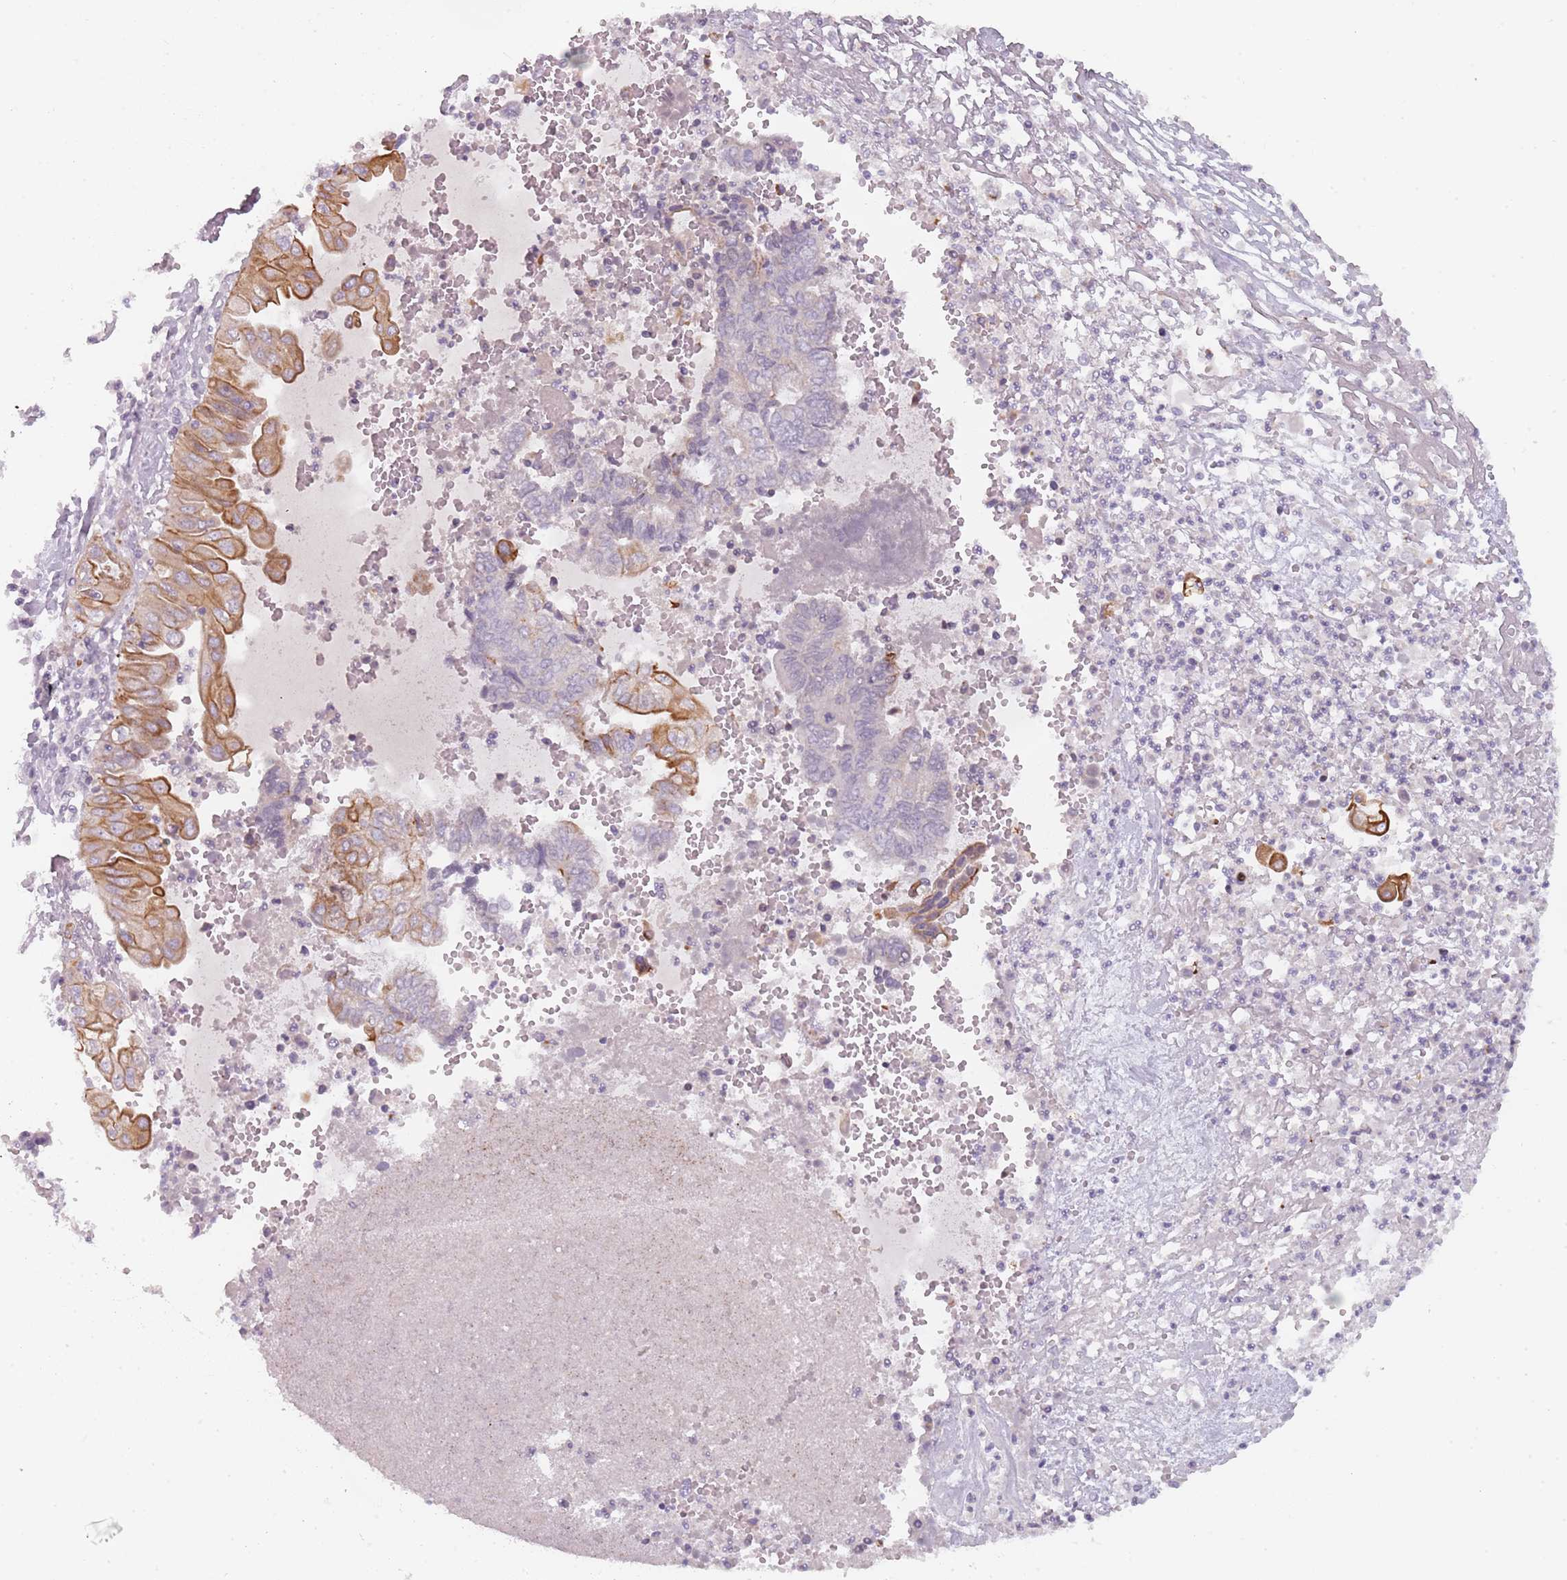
{"staining": {"intensity": "moderate", "quantity": "<25%", "location": "cytoplasmic/membranous"}, "tissue": "endometrial cancer", "cell_type": "Tumor cells", "image_type": "cancer", "snomed": [{"axis": "morphology", "description": "Adenocarcinoma, NOS"}, {"axis": "topography", "description": "Uterus"}, {"axis": "topography", "description": "Endometrium"}], "caption": "Endometrial cancer stained with a brown dye exhibits moderate cytoplasmic/membranous positive positivity in about <25% of tumor cells.", "gene": "RPS6KA2", "patient": {"sex": "female", "age": 70}}